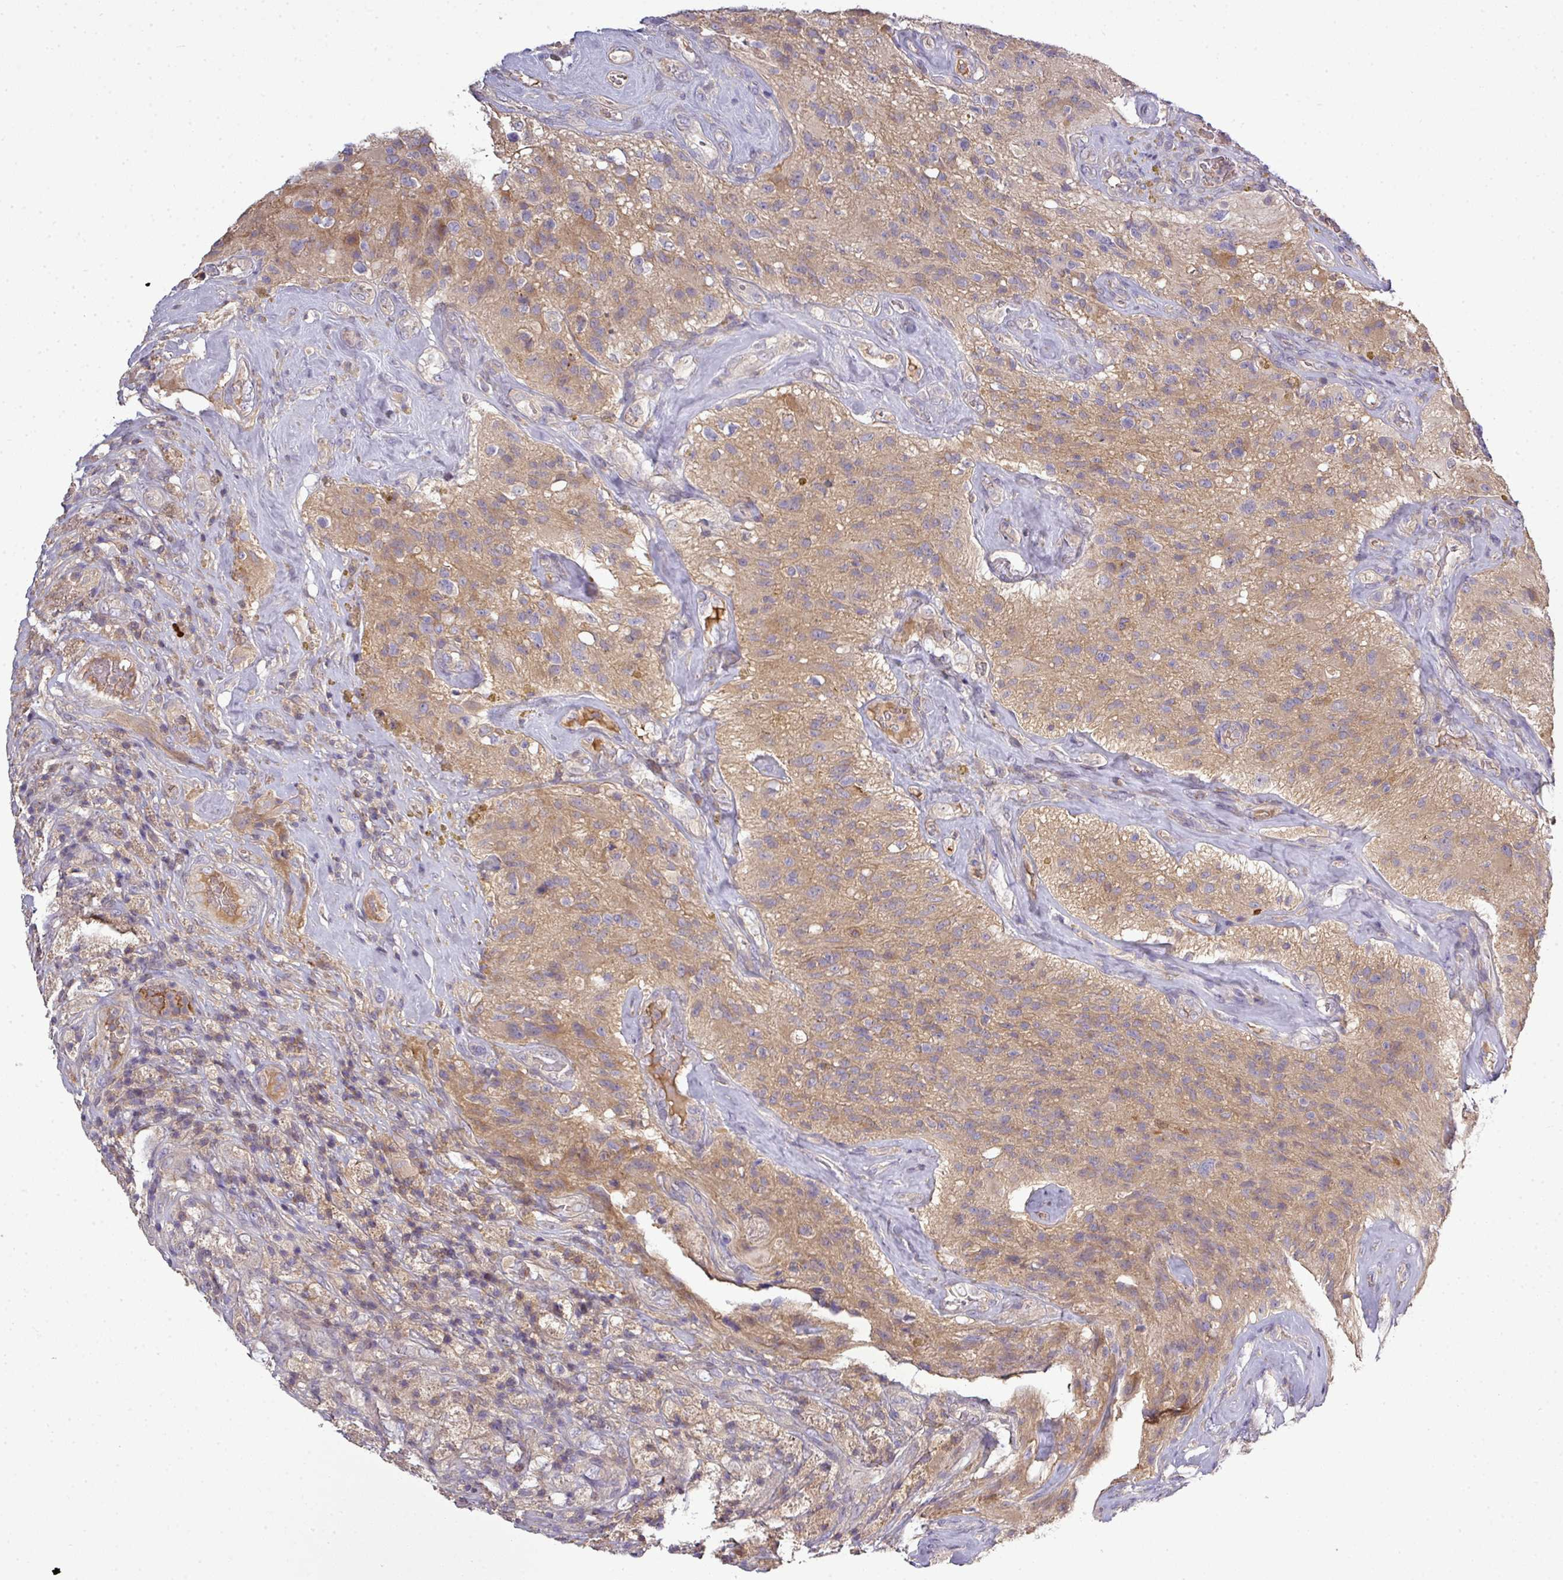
{"staining": {"intensity": "moderate", "quantity": ">75%", "location": "cytoplasmic/membranous"}, "tissue": "glioma", "cell_type": "Tumor cells", "image_type": "cancer", "snomed": [{"axis": "morphology", "description": "Glioma, malignant, High grade"}, {"axis": "topography", "description": "Brain"}], "caption": "Malignant glioma (high-grade) stained for a protein (brown) reveals moderate cytoplasmic/membranous positive staining in about >75% of tumor cells.", "gene": "STAT5A", "patient": {"sex": "male", "age": 69}}